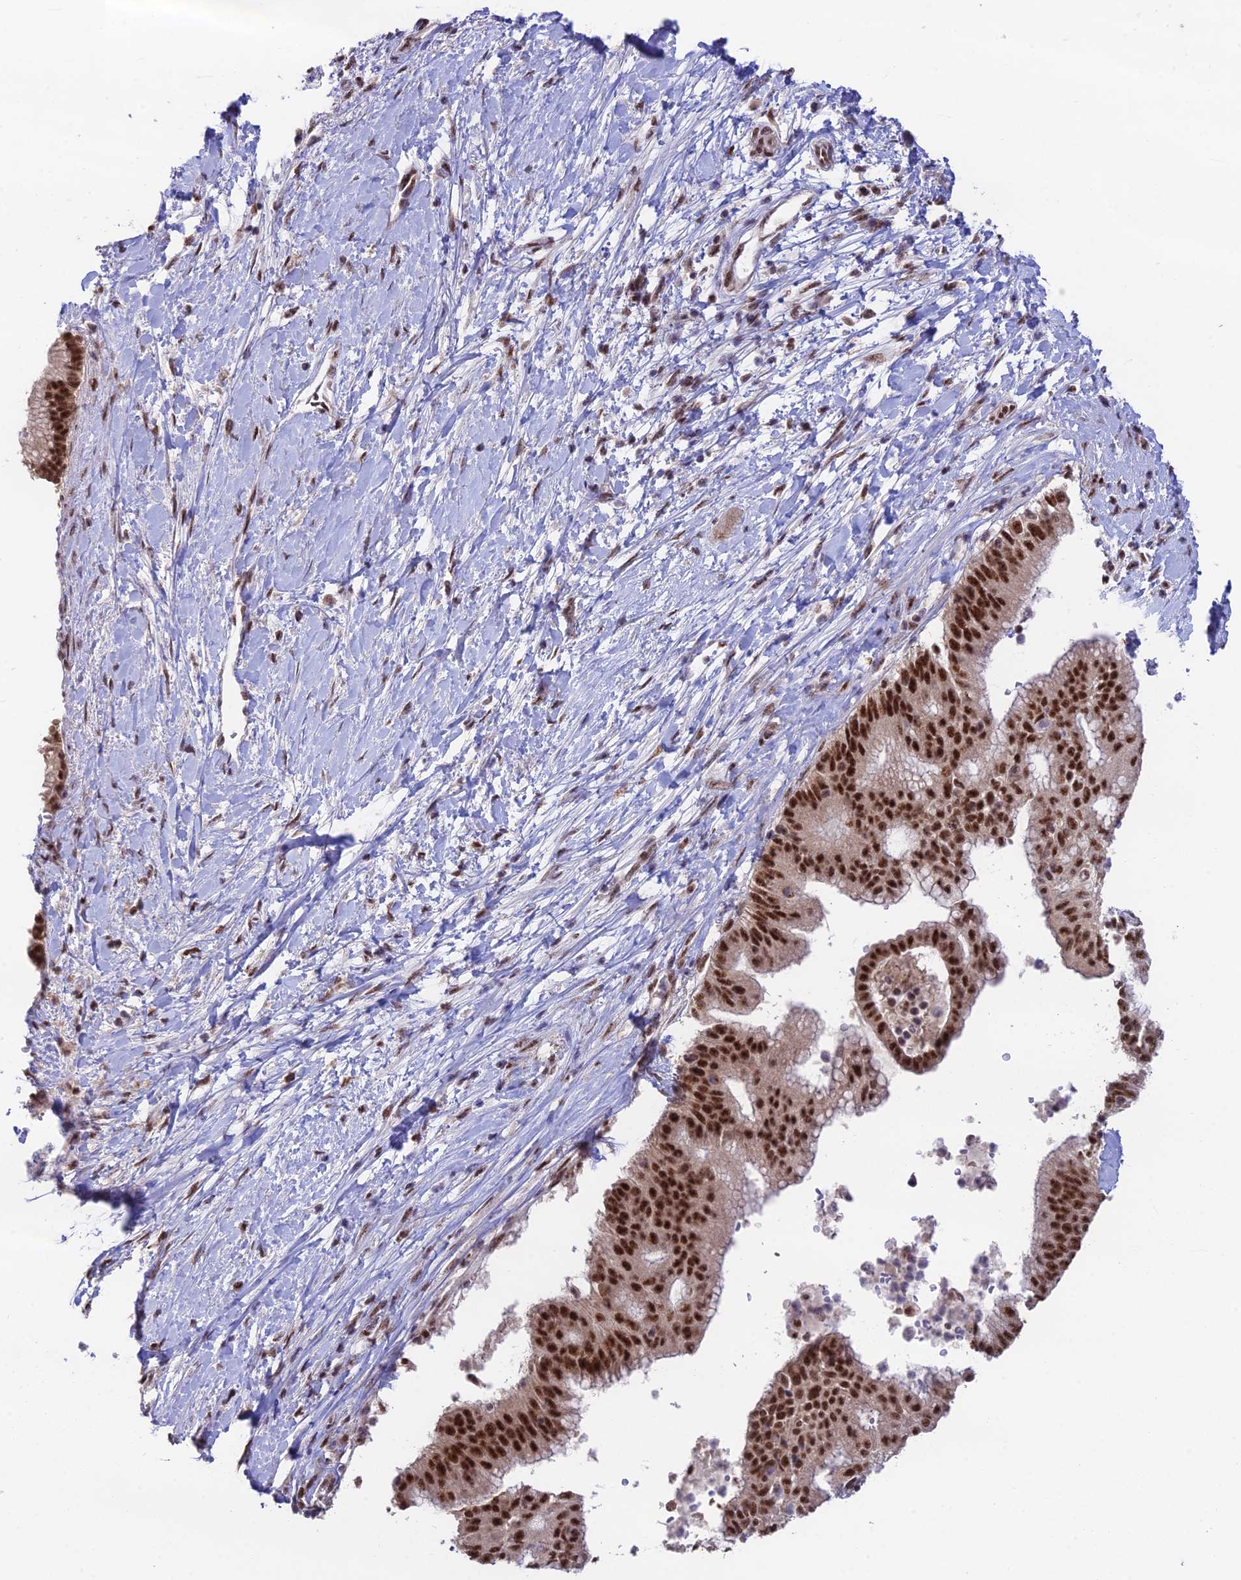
{"staining": {"intensity": "strong", "quantity": ">75%", "location": "nuclear"}, "tissue": "pancreatic cancer", "cell_type": "Tumor cells", "image_type": "cancer", "snomed": [{"axis": "morphology", "description": "Adenocarcinoma, NOS"}, {"axis": "topography", "description": "Pancreas"}], "caption": "Strong nuclear protein positivity is seen in about >75% of tumor cells in pancreatic adenocarcinoma.", "gene": "THOC7", "patient": {"sex": "male", "age": 68}}